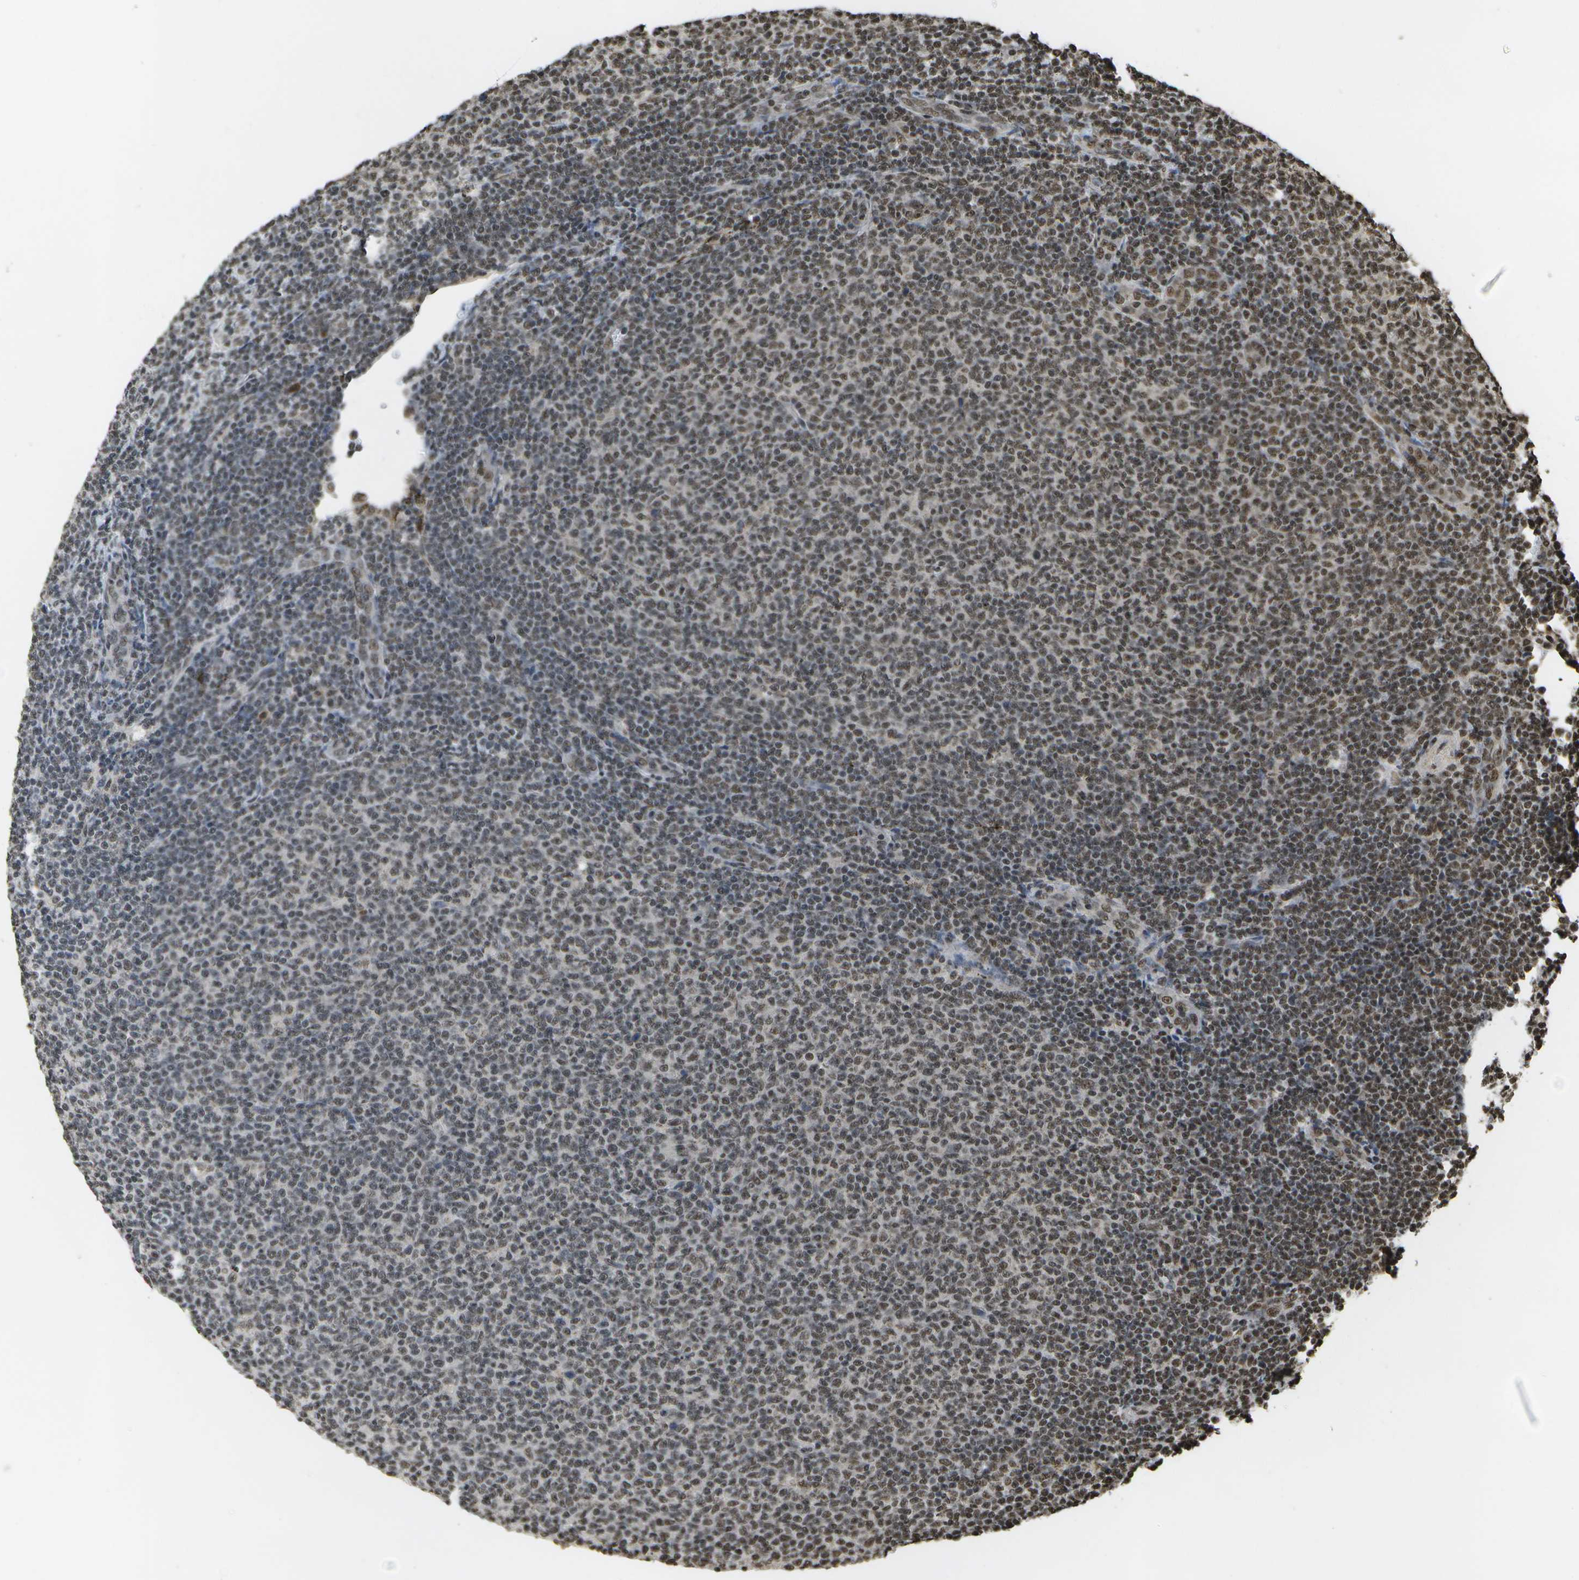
{"staining": {"intensity": "weak", "quantity": "25%-75%", "location": "nuclear"}, "tissue": "lymphoma", "cell_type": "Tumor cells", "image_type": "cancer", "snomed": [{"axis": "morphology", "description": "Malignant lymphoma, non-Hodgkin's type, Low grade"}, {"axis": "topography", "description": "Lymph node"}], "caption": "Protein analysis of malignant lymphoma, non-Hodgkin's type (low-grade) tissue exhibits weak nuclear positivity in approximately 25%-75% of tumor cells.", "gene": "SPEN", "patient": {"sex": "male", "age": 66}}